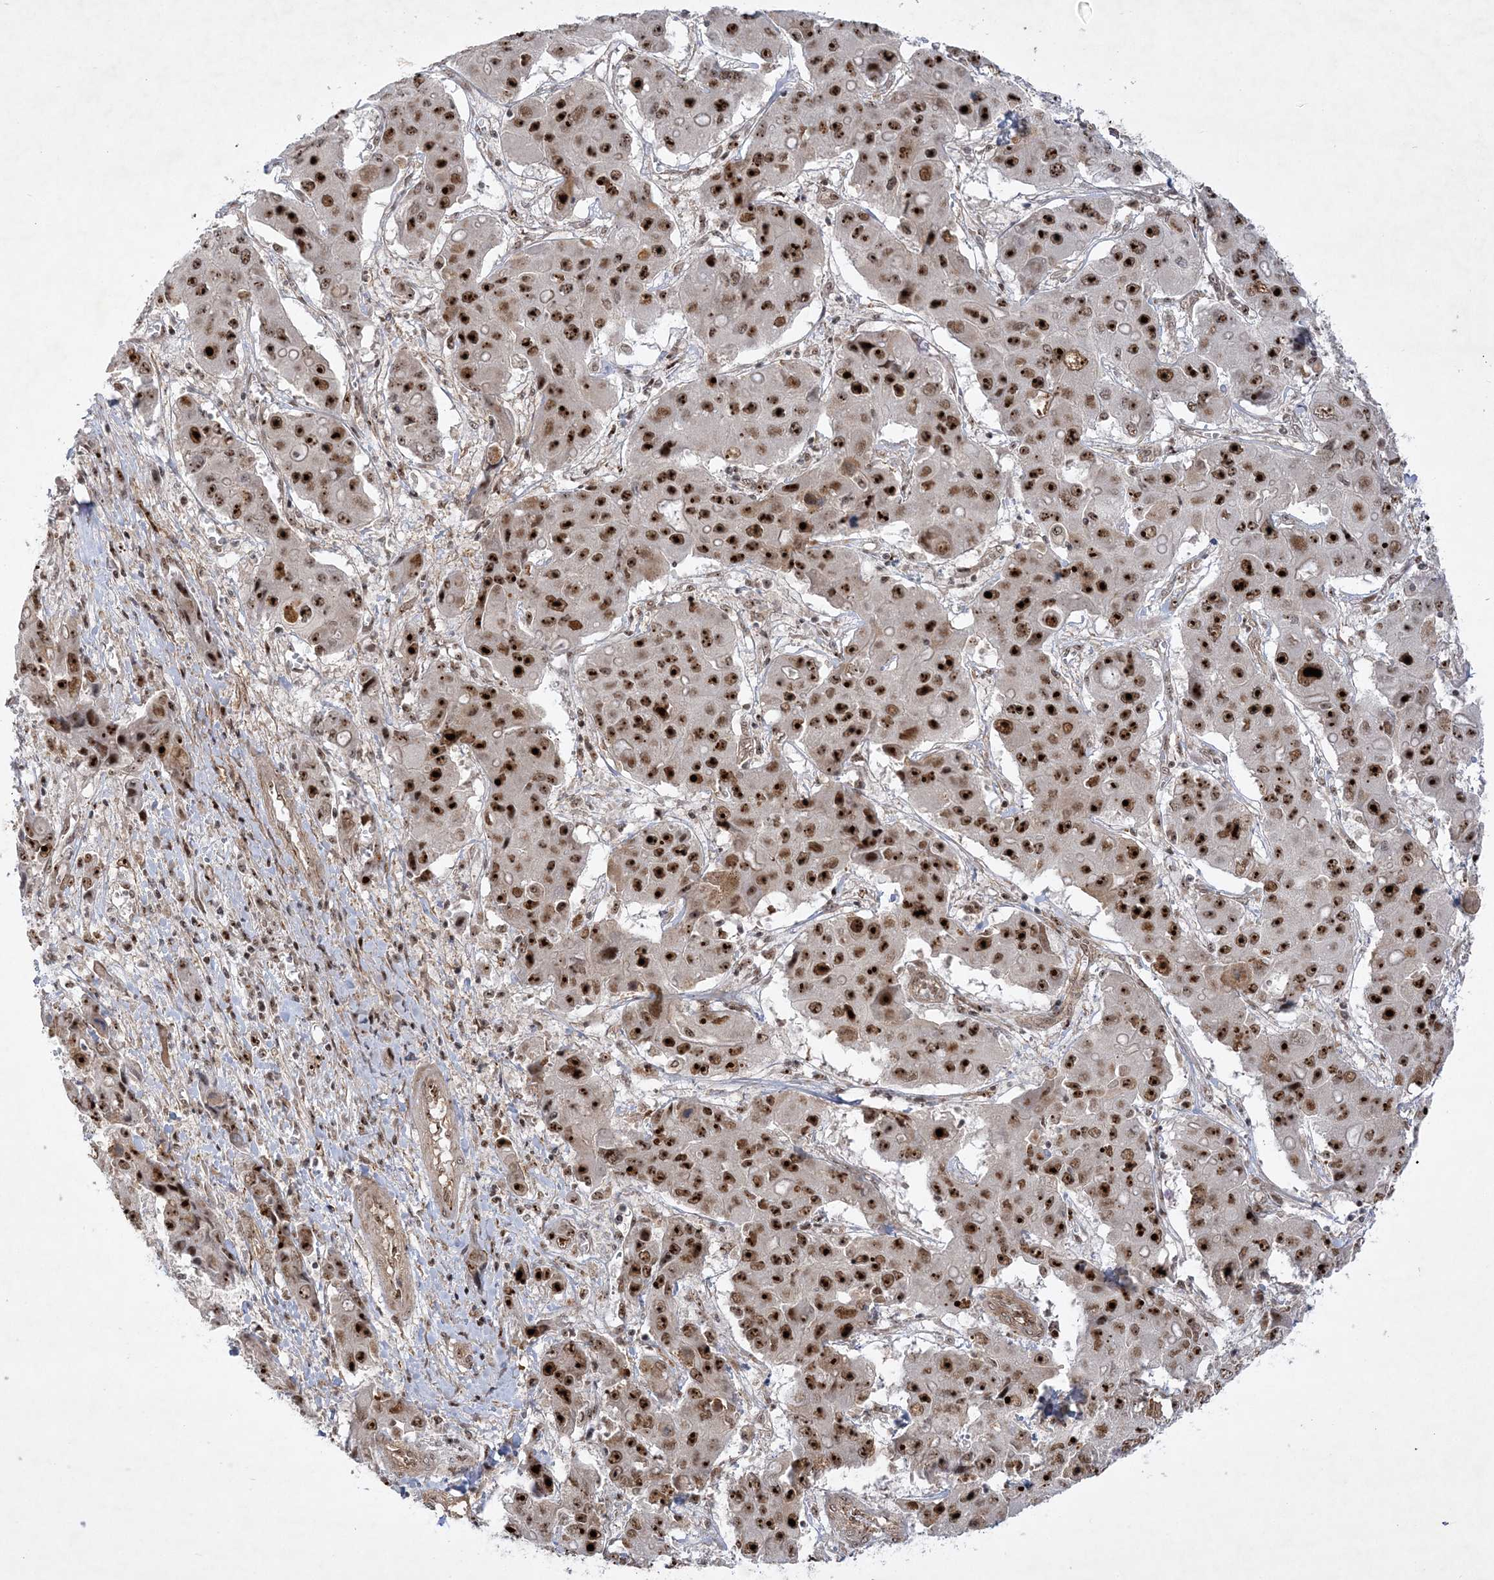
{"staining": {"intensity": "strong", "quantity": ">75%", "location": "nuclear"}, "tissue": "liver cancer", "cell_type": "Tumor cells", "image_type": "cancer", "snomed": [{"axis": "morphology", "description": "Cholangiocarcinoma"}, {"axis": "topography", "description": "Liver"}], "caption": "Liver cancer stained with a protein marker shows strong staining in tumor cells.", "gene": "NPM3", "patient": {"sex": "male", "age": 67}}